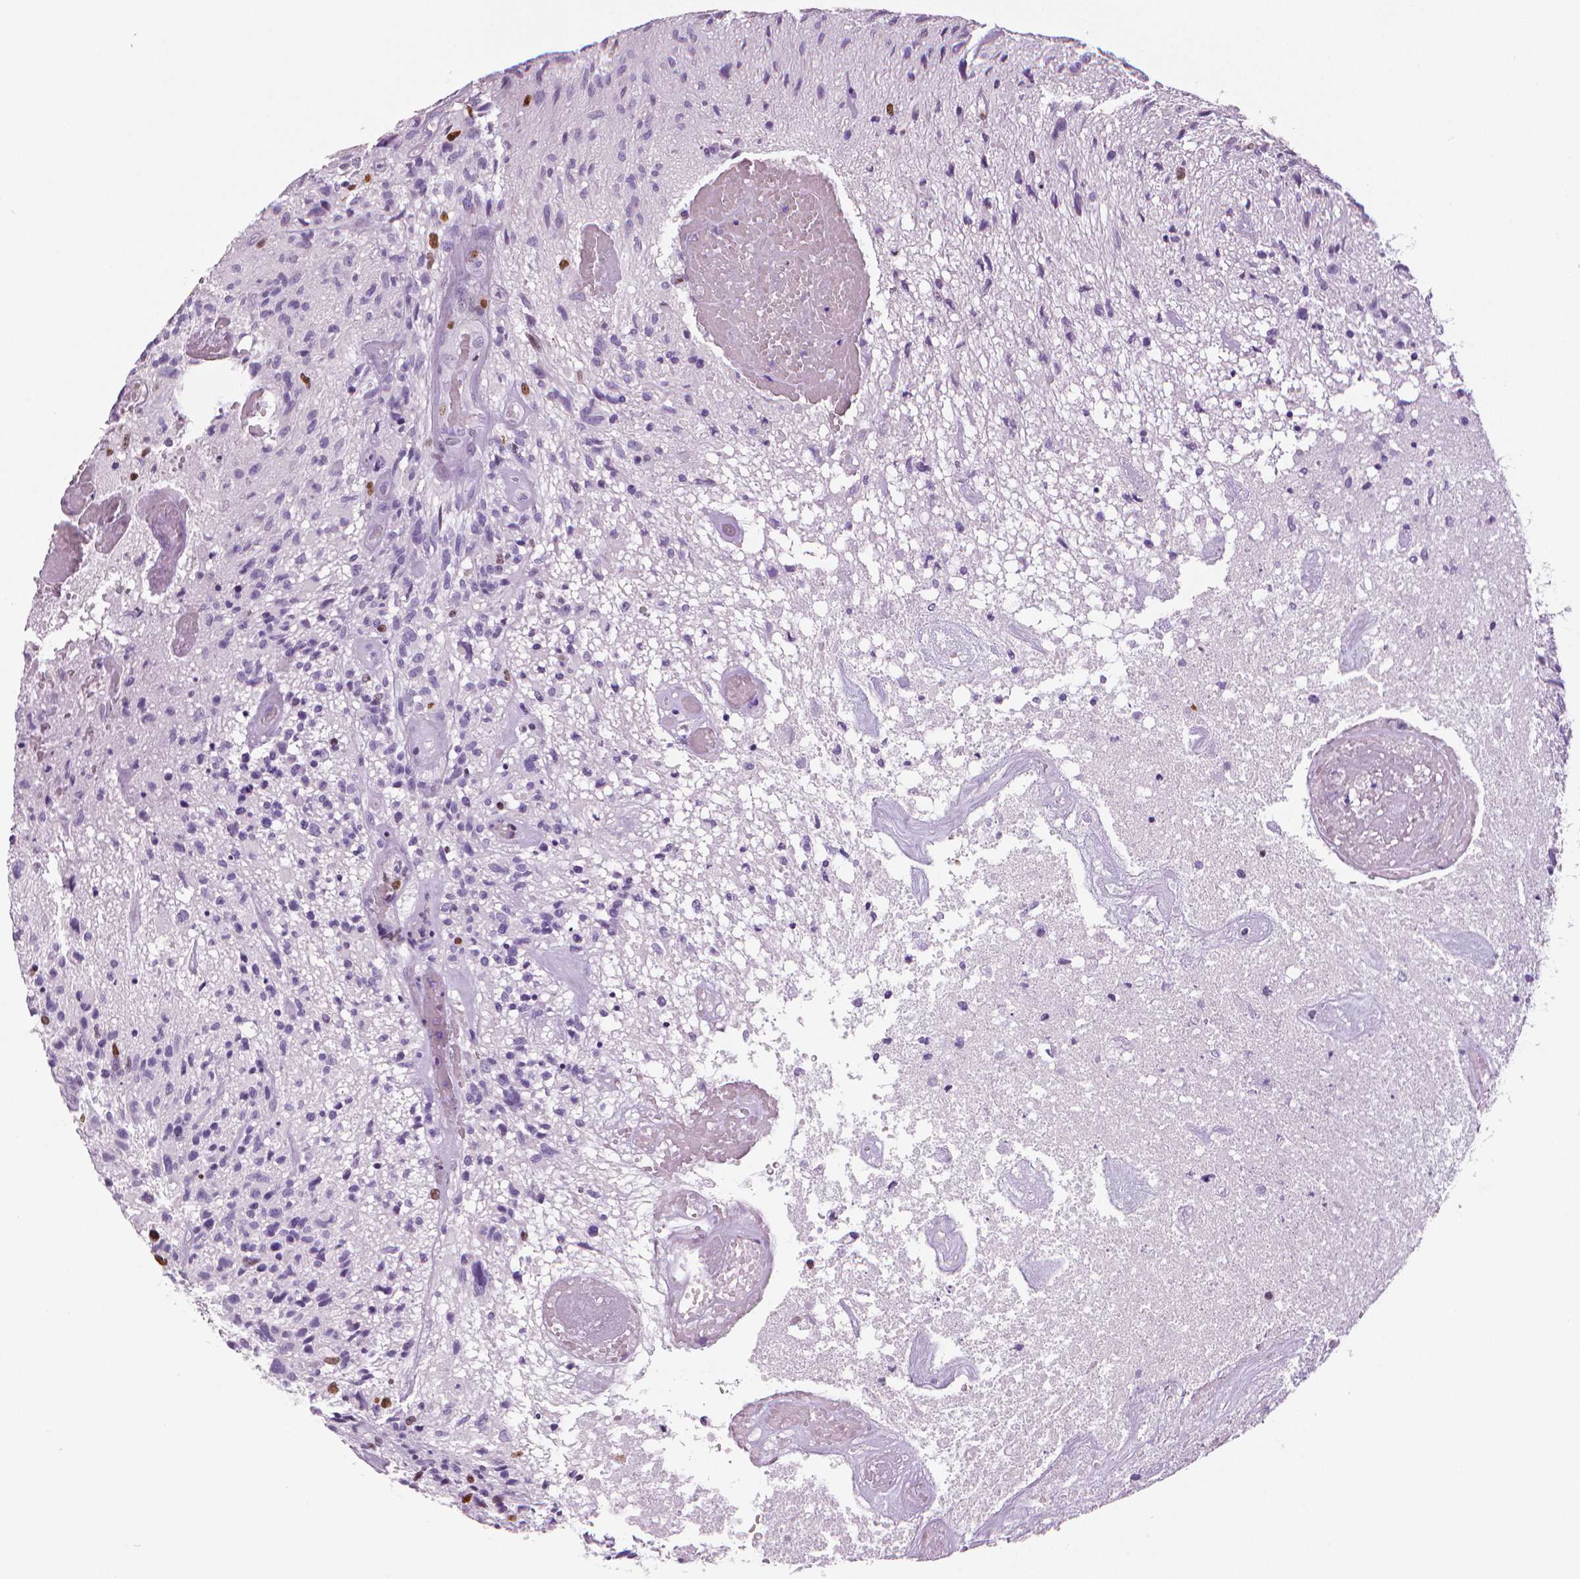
{"staining": {"intensity": "strong", "quantity": "<25%", "location": "nuclear"}, "tissue": "glioma", "cell_type": "Tumor cells", "image_type": "cancer", "snomed": [{"axis": "morphology", "description": "Glioma, malignant, High grade"}, {"axis": "topography", "description": "Brain"}], "caption": "This is a histology image of immunohistochemistry staining of glioma, which shows strong expression in the nuclear of tumor cells.", "gene": "MKI67", "patient": {"sex": "male", "age": 75}}